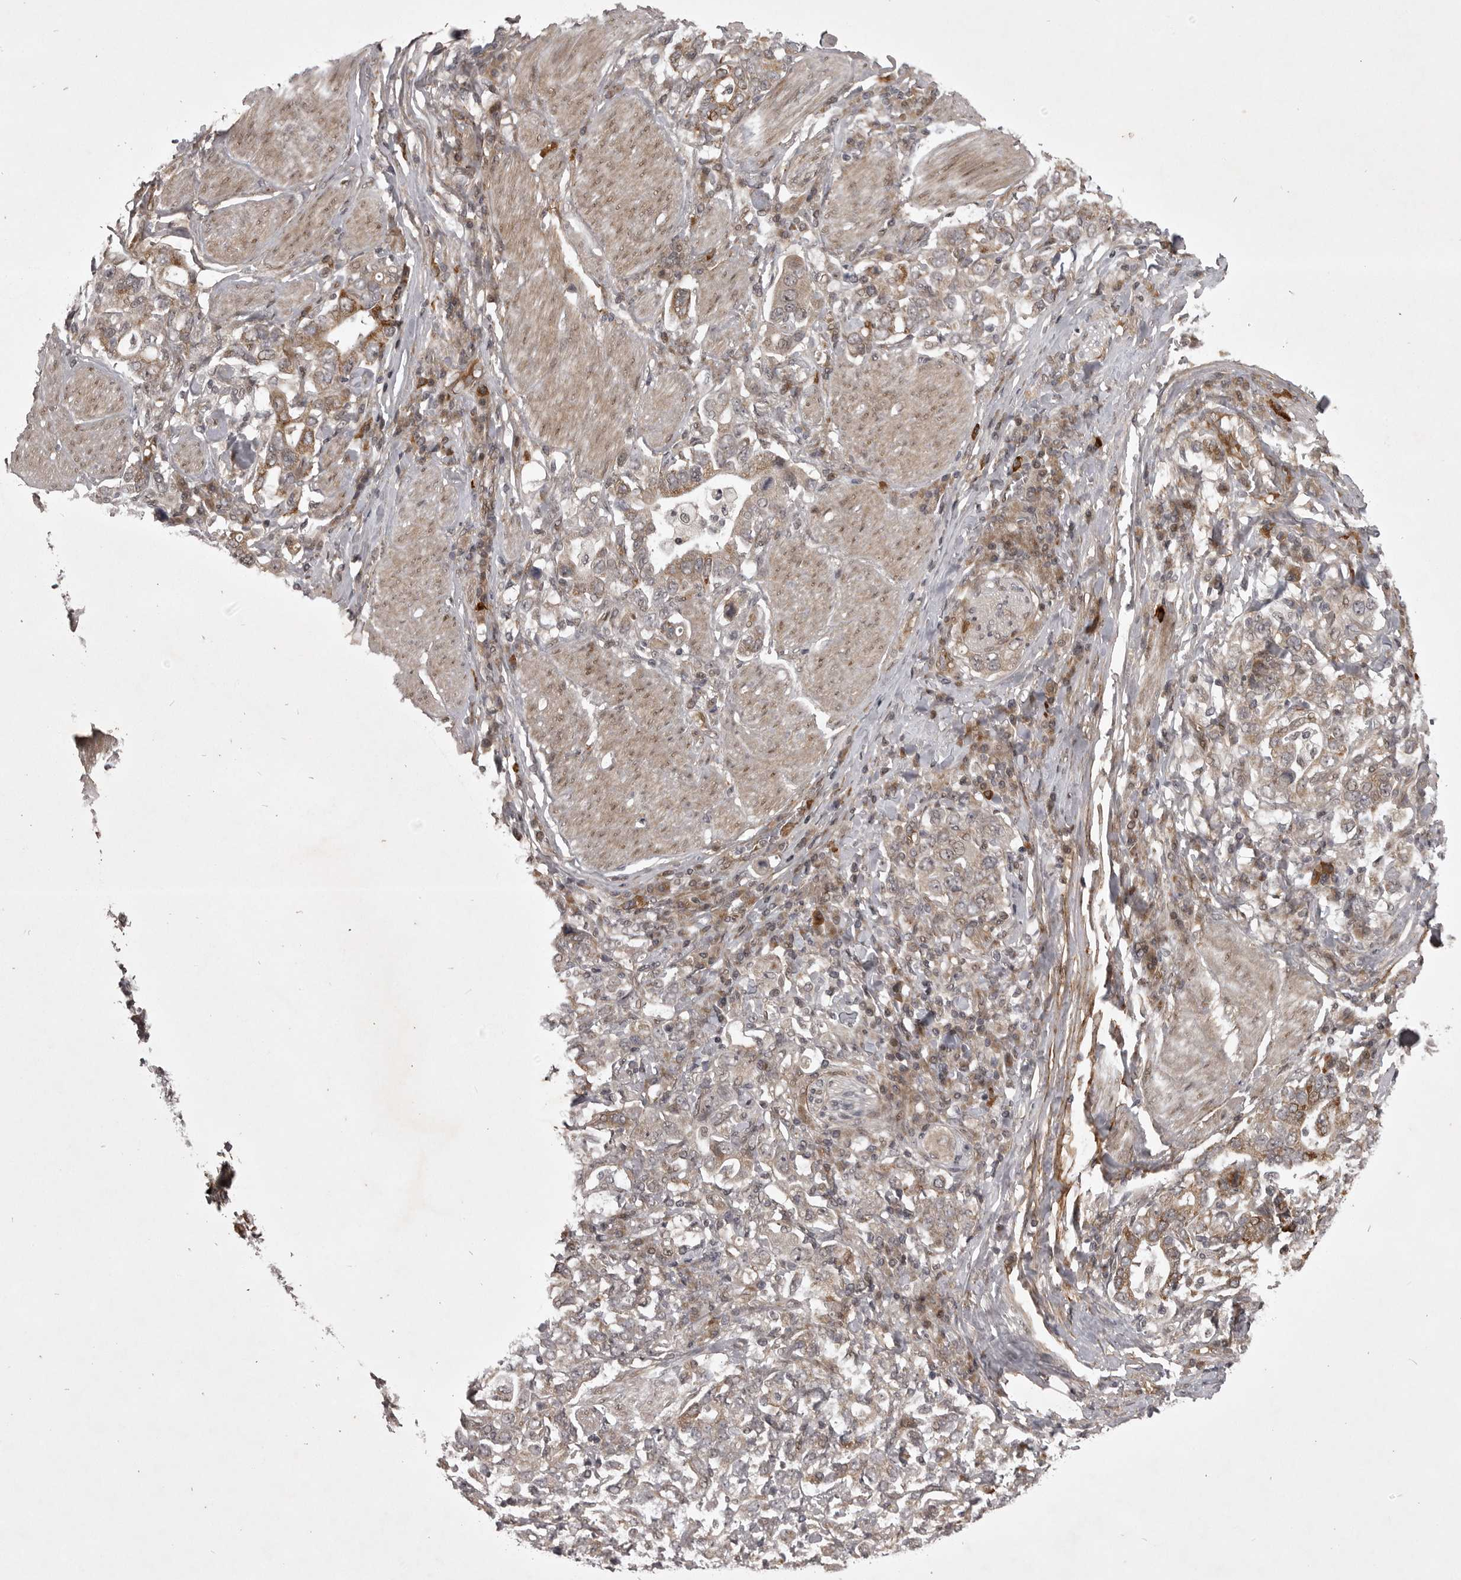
{"staining": {"intensity": "moderate", "quantity": "25%-75%", "location": "cytoplasmic/membranous"}, "tissue": "stomach cancer", "cell_type": "Tumor cells", "image_type": "cancer", "snomed": [{"axis": "morphology", "description": "Adenocarcinoma, NOS"}, {"axis": "topography", "description": "Stomach, upper"}], "caption": "A high-resolution micrograph shows immunohistochemistry staining of stomach adenocarcinoma, which exhibits moderate cytoplasmic/membranous positivity in approximately 25%-75% of tumor cells.", "gene": "SNX16", "patient": {"sex": "male", "age": 62}}